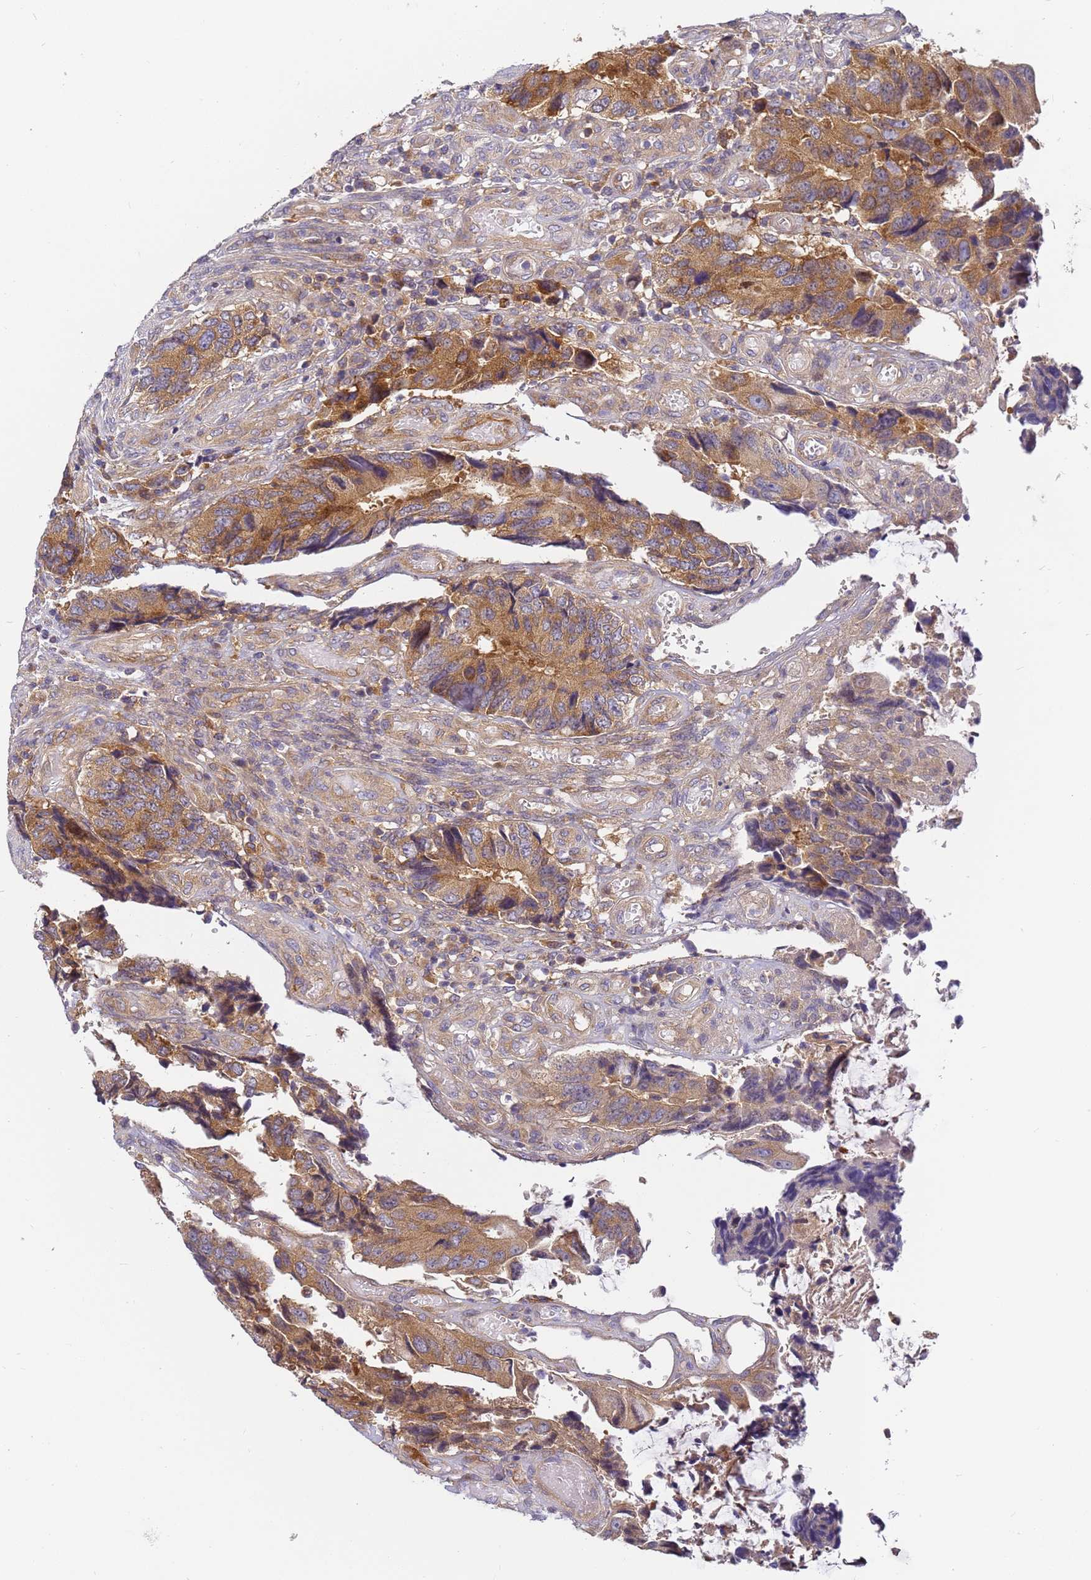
{"staining": {"intensity": "strong", "quantity": ">75%", "location": "cytoplasmic/membranous"}, "tissue": "colorectal cancer", "cell_type": "Tumor cells", "image_type": "cancer", "snomed": [{"axis": "morphology", "description": "Adenocarcinoma, NOS"}, {"axis": "topography", "description": "Colon"}], "caption": "The image demonstrates a brown stain indicating the presence of a protein in the cytoplasmic/membranous of tumor cells in colorectal cancer (adenocarcinoma).", "gene": "CHM", "patient": {"sex": "male", "age": 87}}